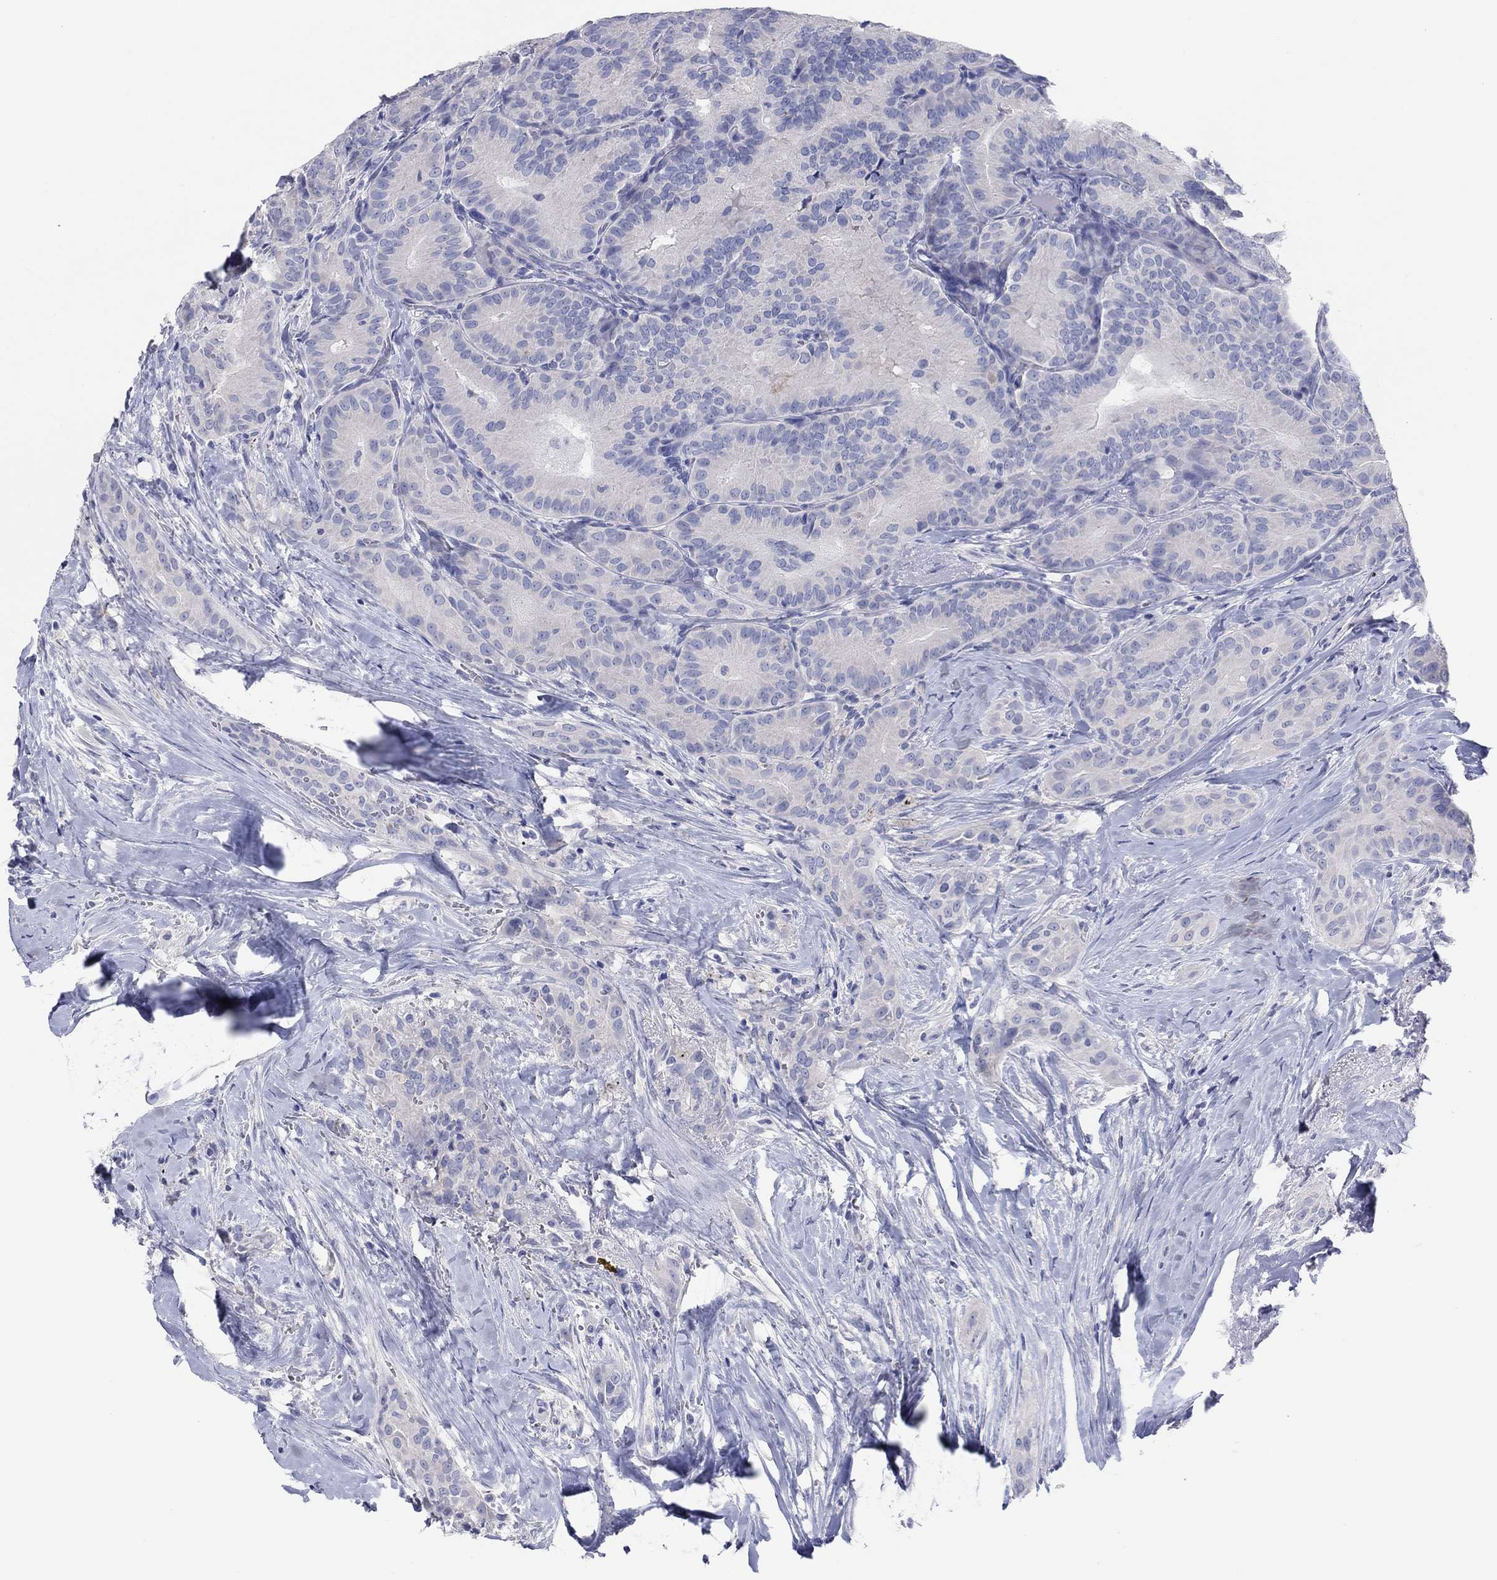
{"staining": {"intensity": "negative", "quantity": "none", "location": "none"}, "tissue": "thyroid cancer", "cell_type": "Tumor cells", "image_type": "cancer", "snomed": [{"axis": "morphology", "description": "Papillary adenocarcinoma, NOS"}, {"axis": "topography", "description": "Thyroid gland"}], "caption": "An immunohistochemistry image of thyroid papillary adenocarcinoma is shown. There is no staining in tumor cells of thyroid papillary adenocarcinoma.", "gene": "CPNE6", "patient": {"sex": "male", "age": 61}}